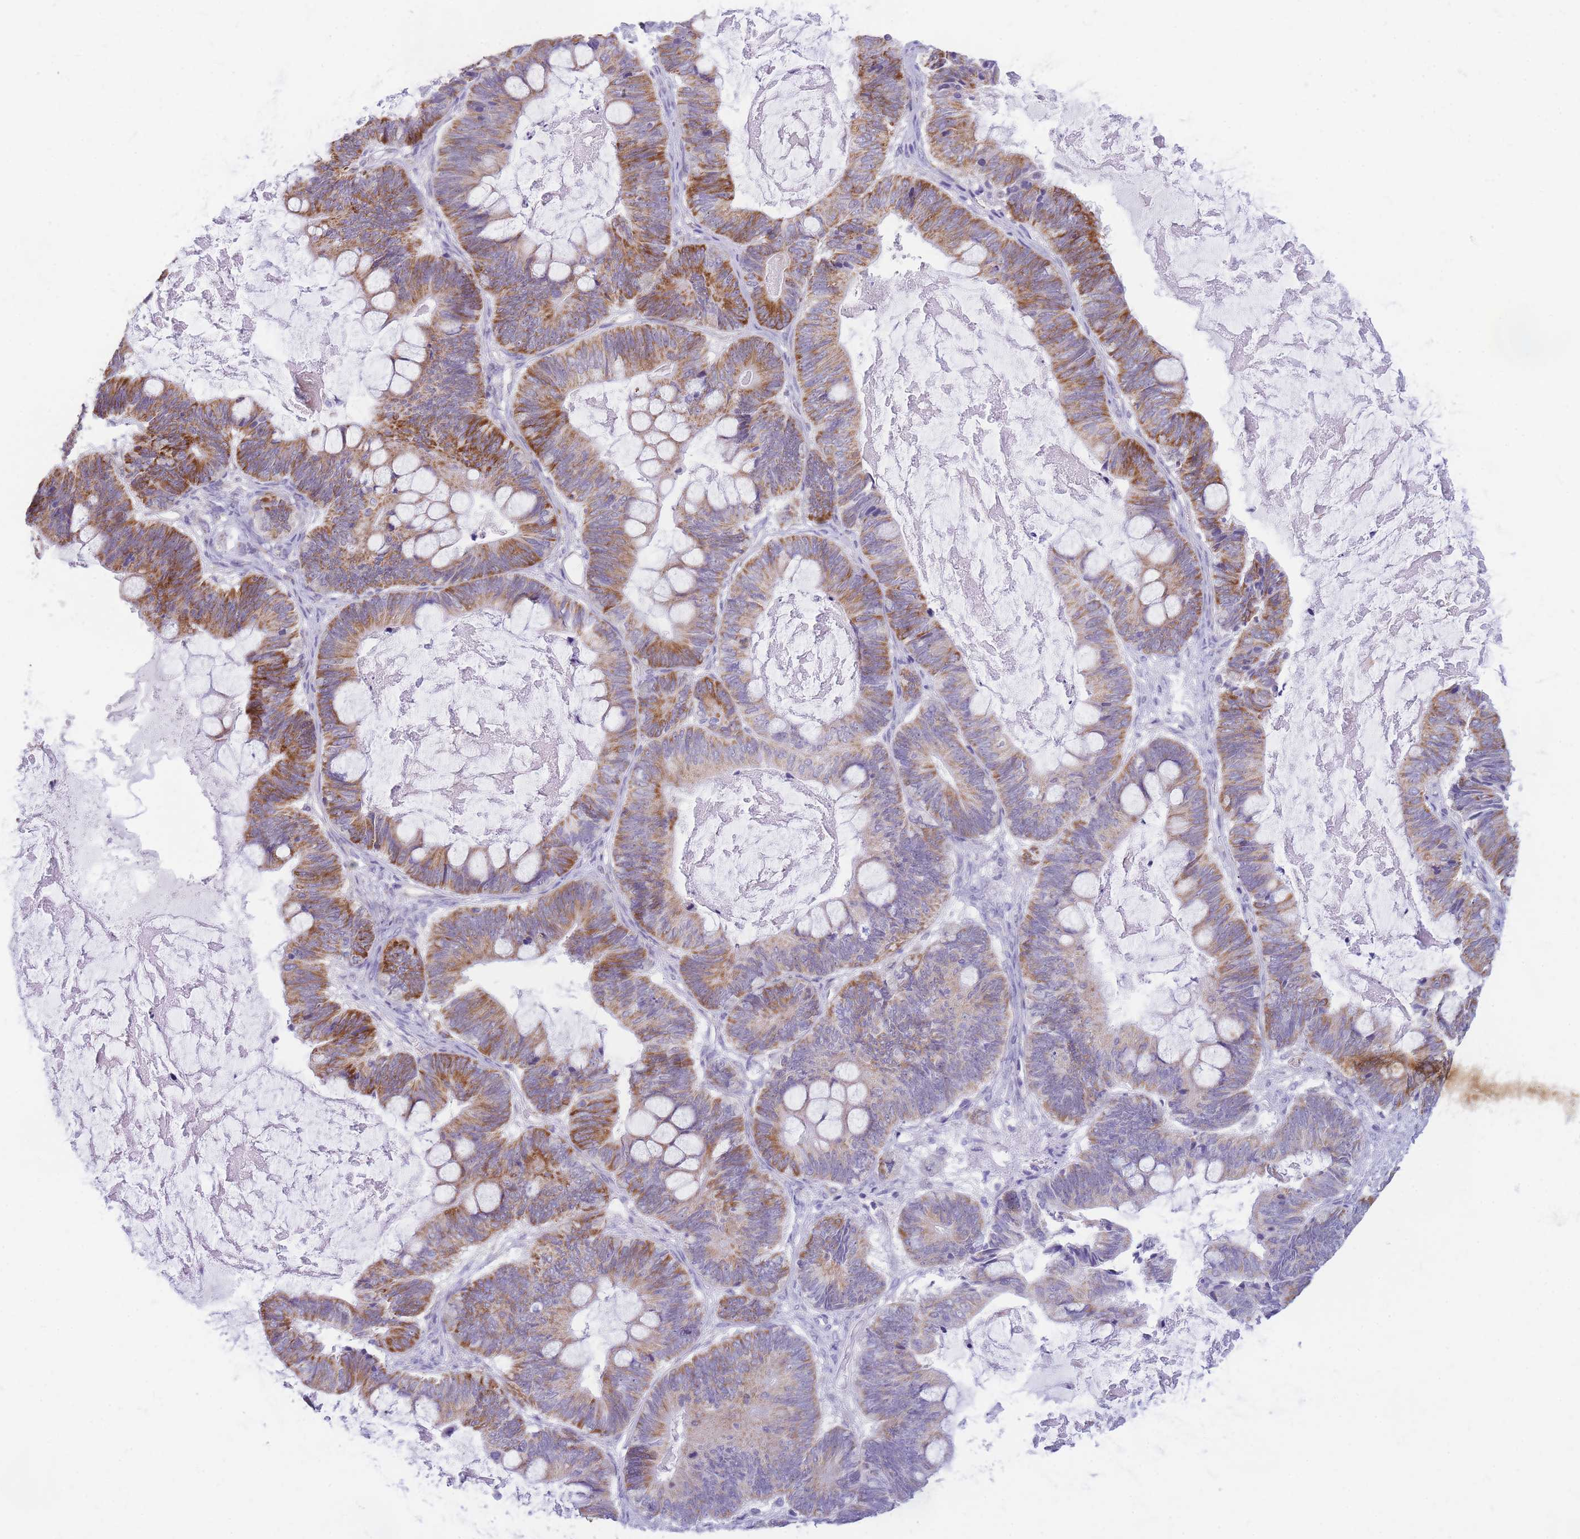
{"staining": {"intensity": "strong", "quantity": "<25%", "location": "cytoplasmic/membranous"}, "tissue": "ovarian cancer", "cell_type": "Tumor cells", "image_type": "cancer", "snomed": [{"axis": "morphology", "description": "Cystadenocarcinoma, mucinous, NOS"}, {"axis": "topography", "description": "Ovary"}], "caption": "IHC image of ovarian mucinous cystadenocarcinoma stained for a protein (brown), which reveals medium levels of strong cytoplasmic/membranous expression in approximately <25% of tumor cells.", "gene": "DDX49", "patient": {"sex": "female", "age": 61}}